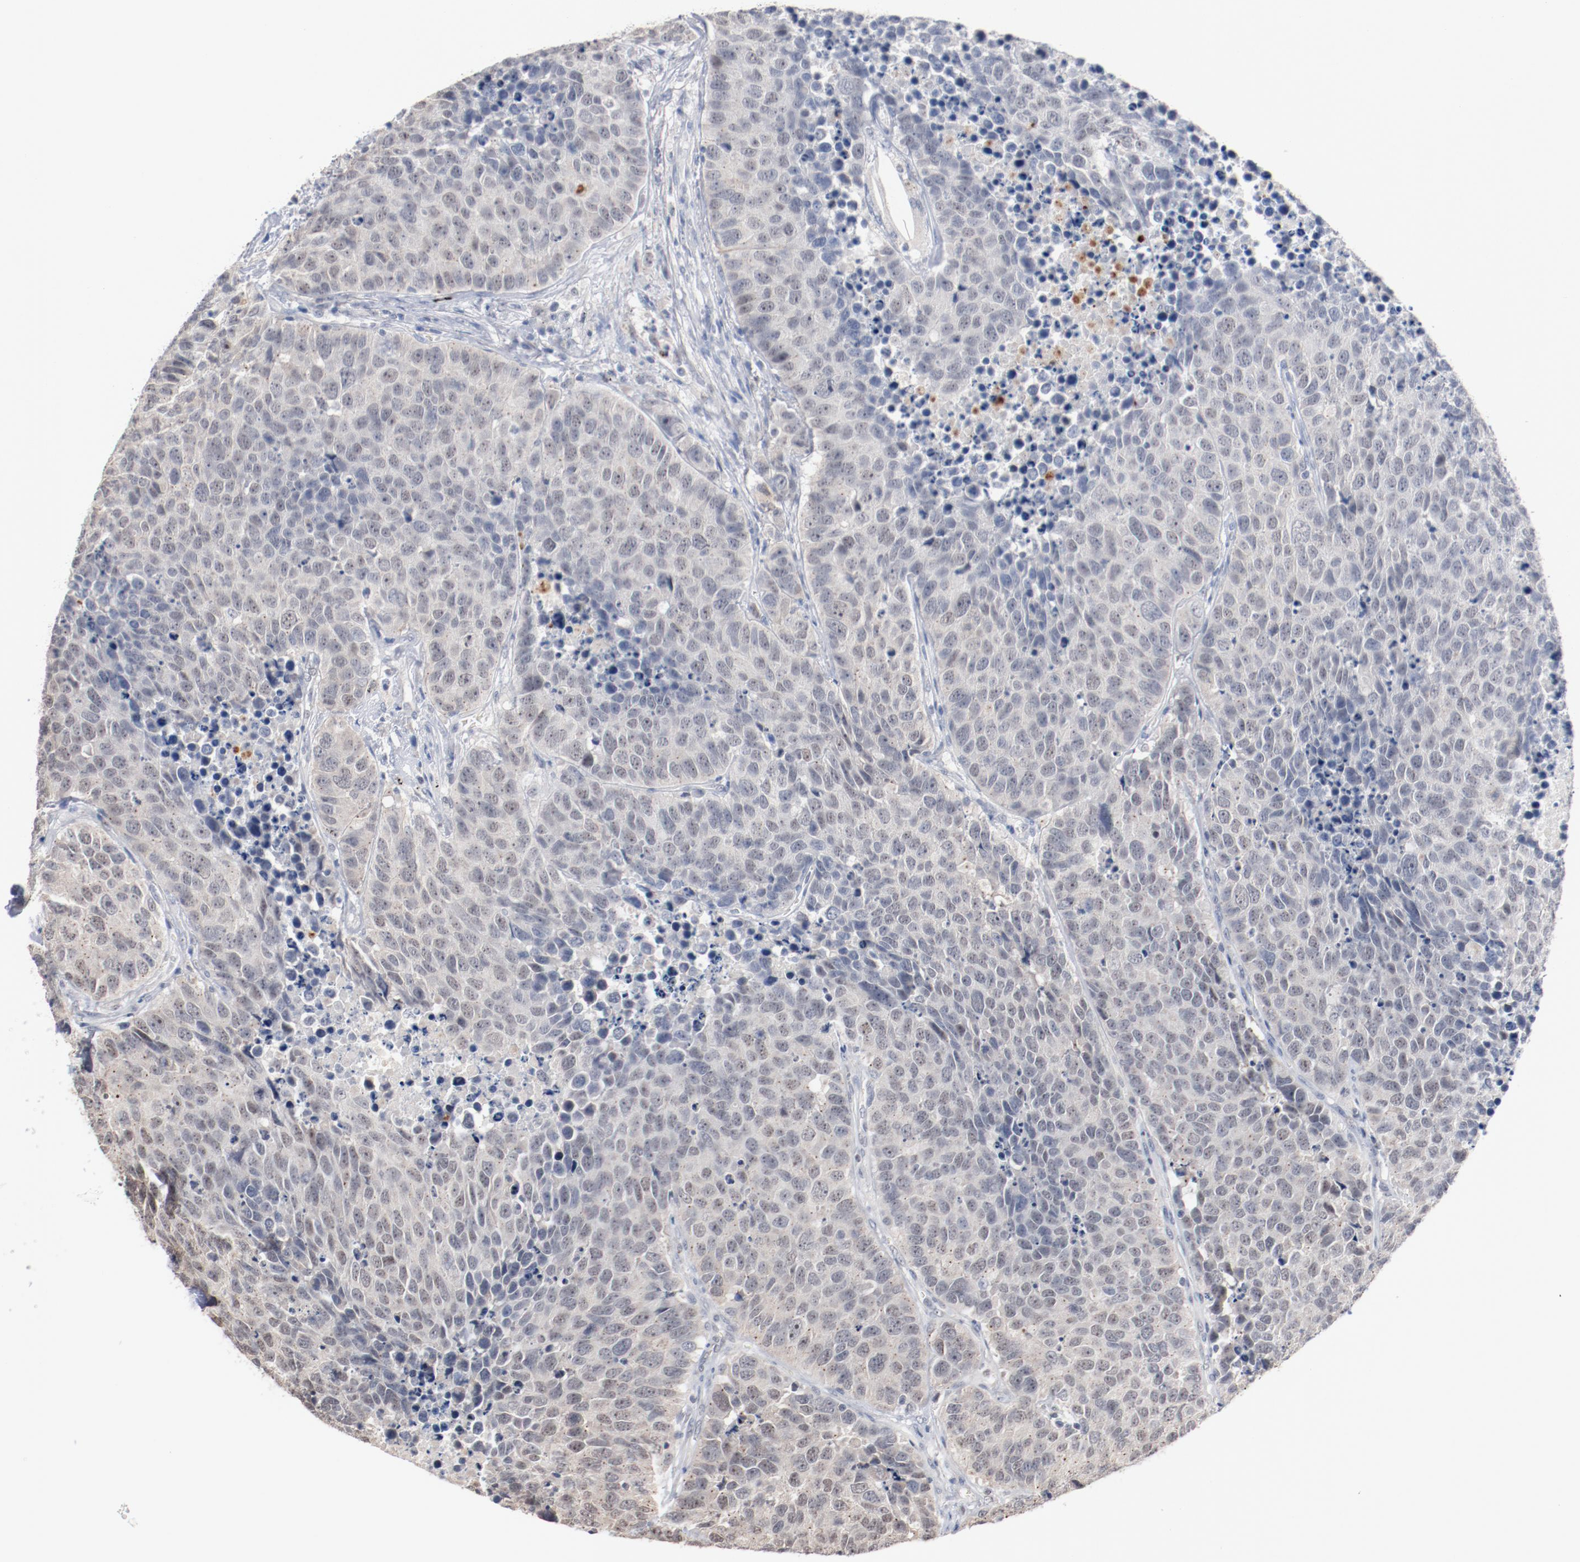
{"staining": {"intensity": "negative", "quantity": "none", "location": "none"}, "tissue": "carcinoid", "cell_type": "Tumor cells", "image_type": "cancer", "snomed": [{"axis": "morphology", "description": "Carcinoid, malignant, NOS"}, {"axis": "topography", "description": "Lung"}], "caption": "Immunohistochemistry of human carcinoid exhibits no expression in tumor cells.", "gene": "ERICH1", "patient": {"sex": "male", "age": 60}}